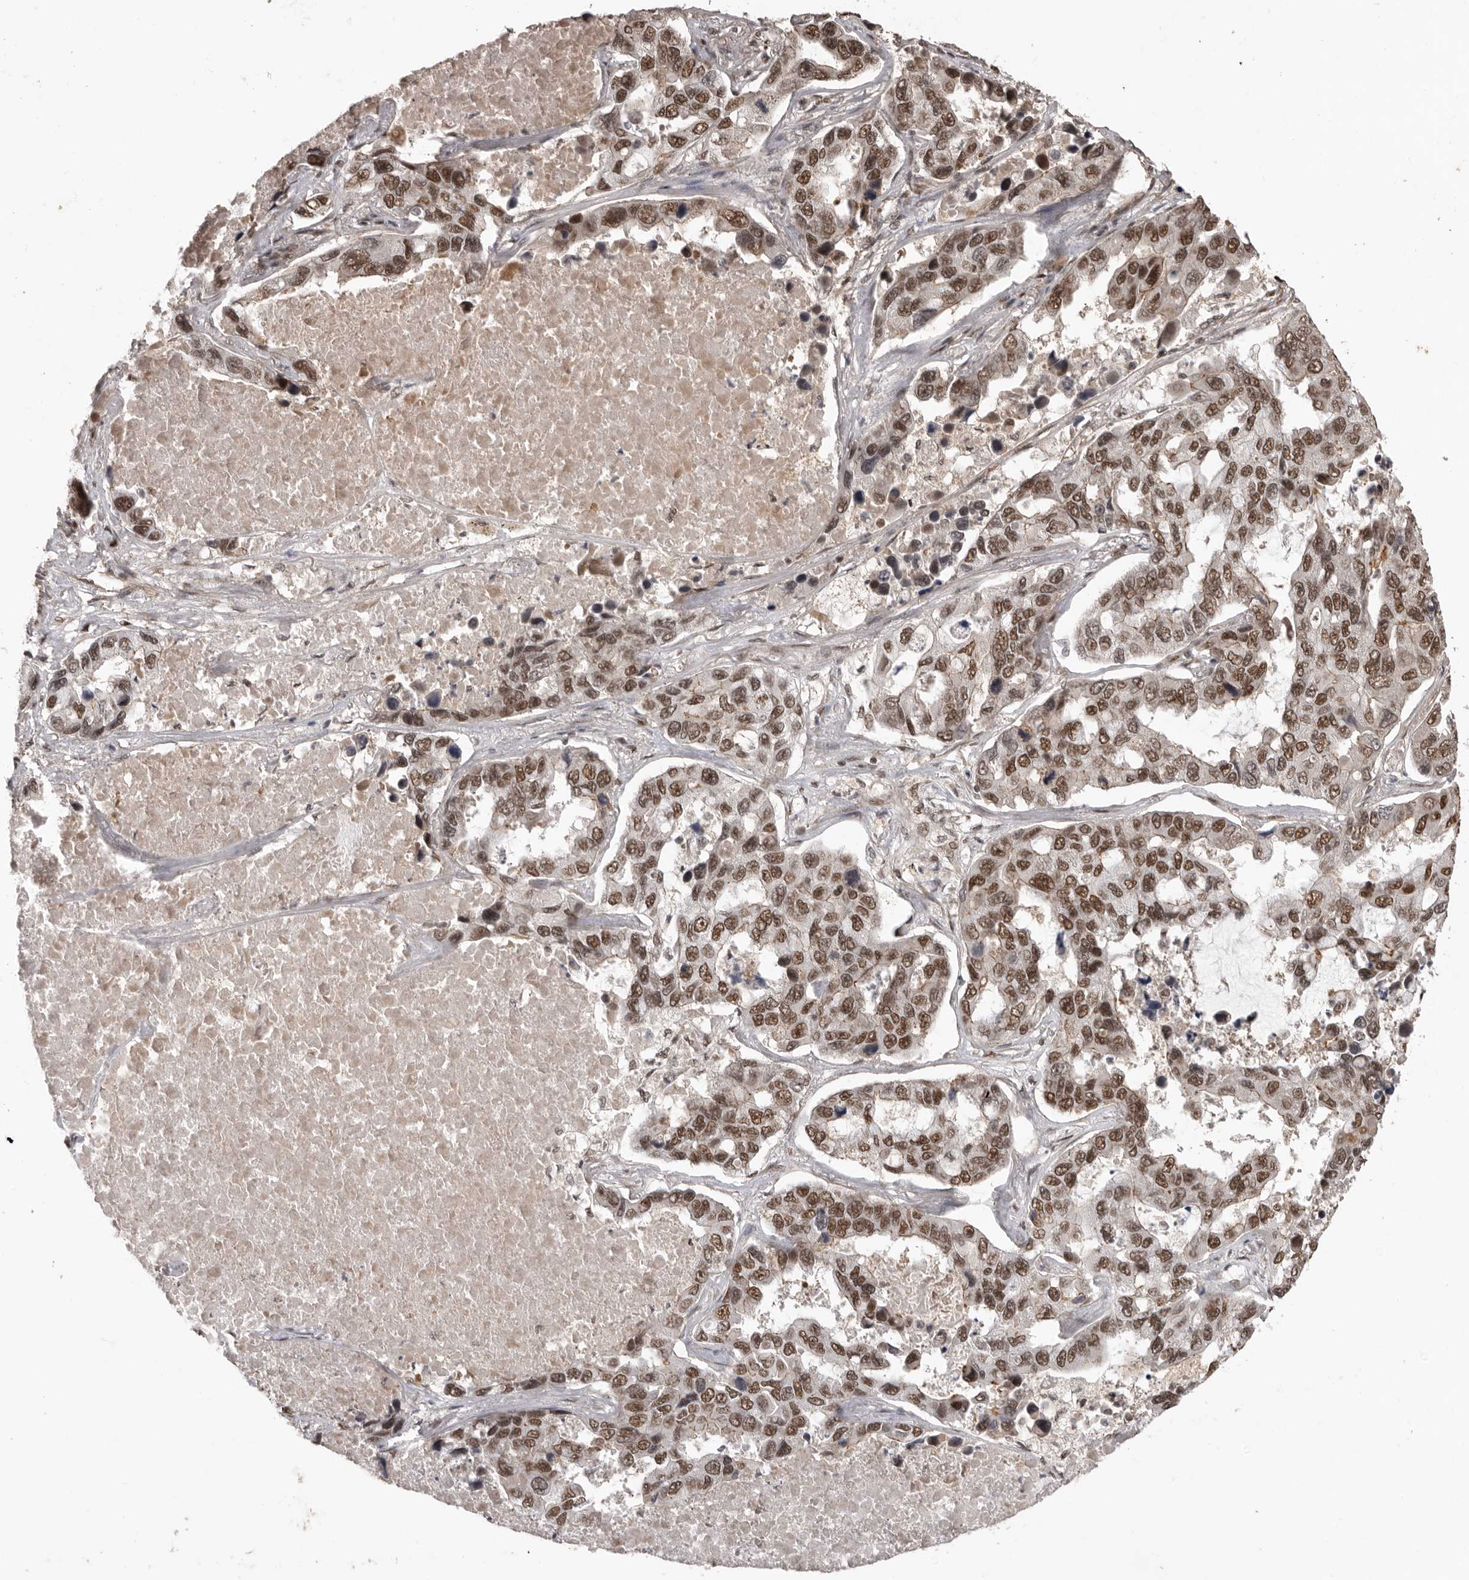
{"staining": {"intensity": "strong", "quantity": ">75%", "location": "nuclear"}, "tissue": "lung cancer", "cell_type": "Tumor cells", "image_type": "cancer", "snomed": [{"axis": "morphology", "description": "Adenocarcinoma, NOS"}, {"axis": "topography", "description": "Lung"}], "caption": "IHC histopathology image of human lung adenocarcinoma stained for a protein (brown), which demonstrates high levels of strong nuclear positivity in about >75% of tumor cells.", "gene": "CBLL1", "patient": {"sex": "male", "age": 64}}